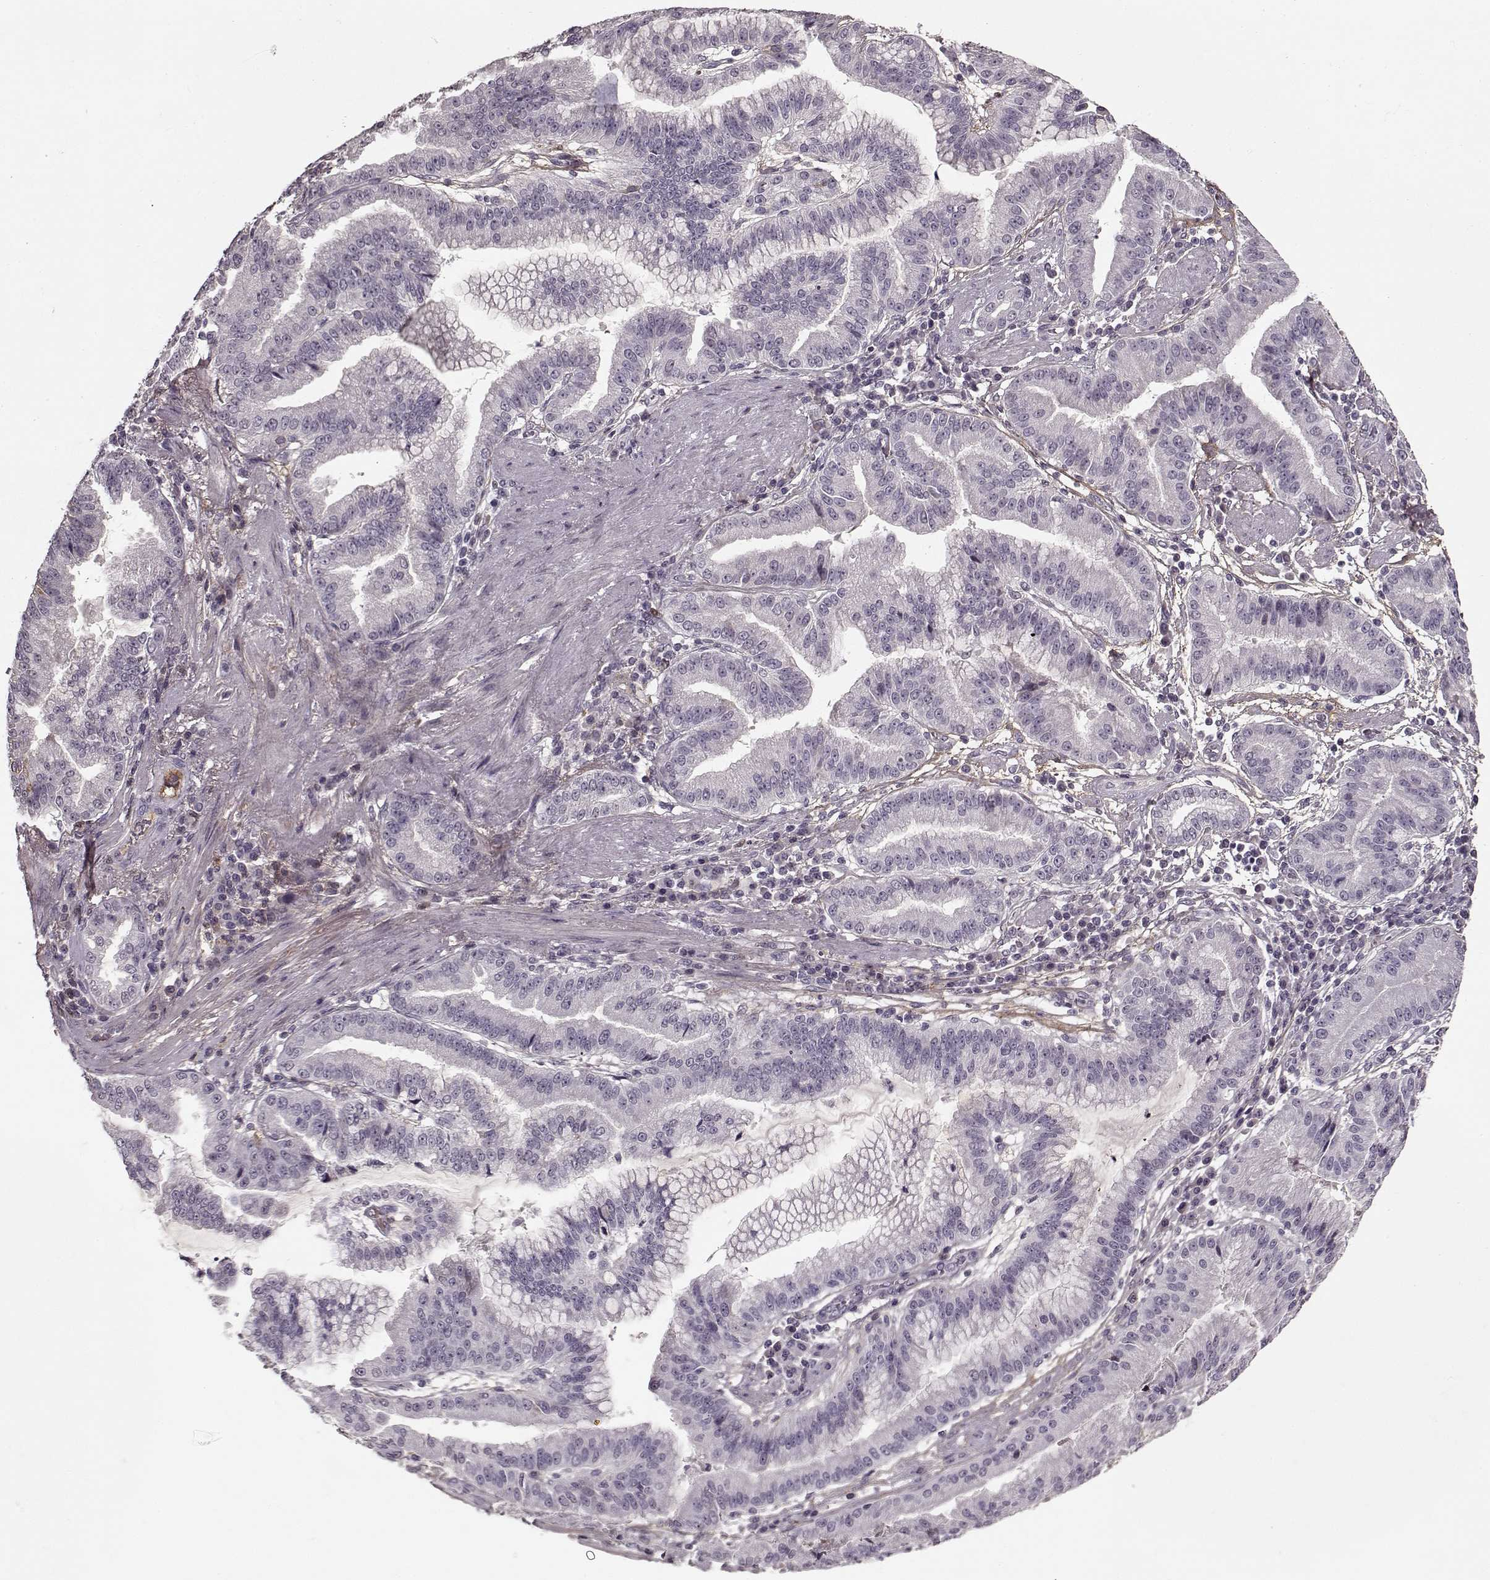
{"staining": {"intensity": "negative", "quantity": "none", "location": "none"}, "tissue": "stomach cancer", "cell_type": "Tumor cells", "image_type": "cancer", "snomed": [{"axis": "morphology", "description": "Adenocarcinoma, NOS"}, {"axis": "topography", "description": "Stomach"}], "caption": "IHC image of neoplastic tissue: adenocarcinoma (stomach) stained with DAB demonstrates no significant protein positivity in tumor cells.", "gene": "LUM", "patient": {"sex": "male", "age": 83}}